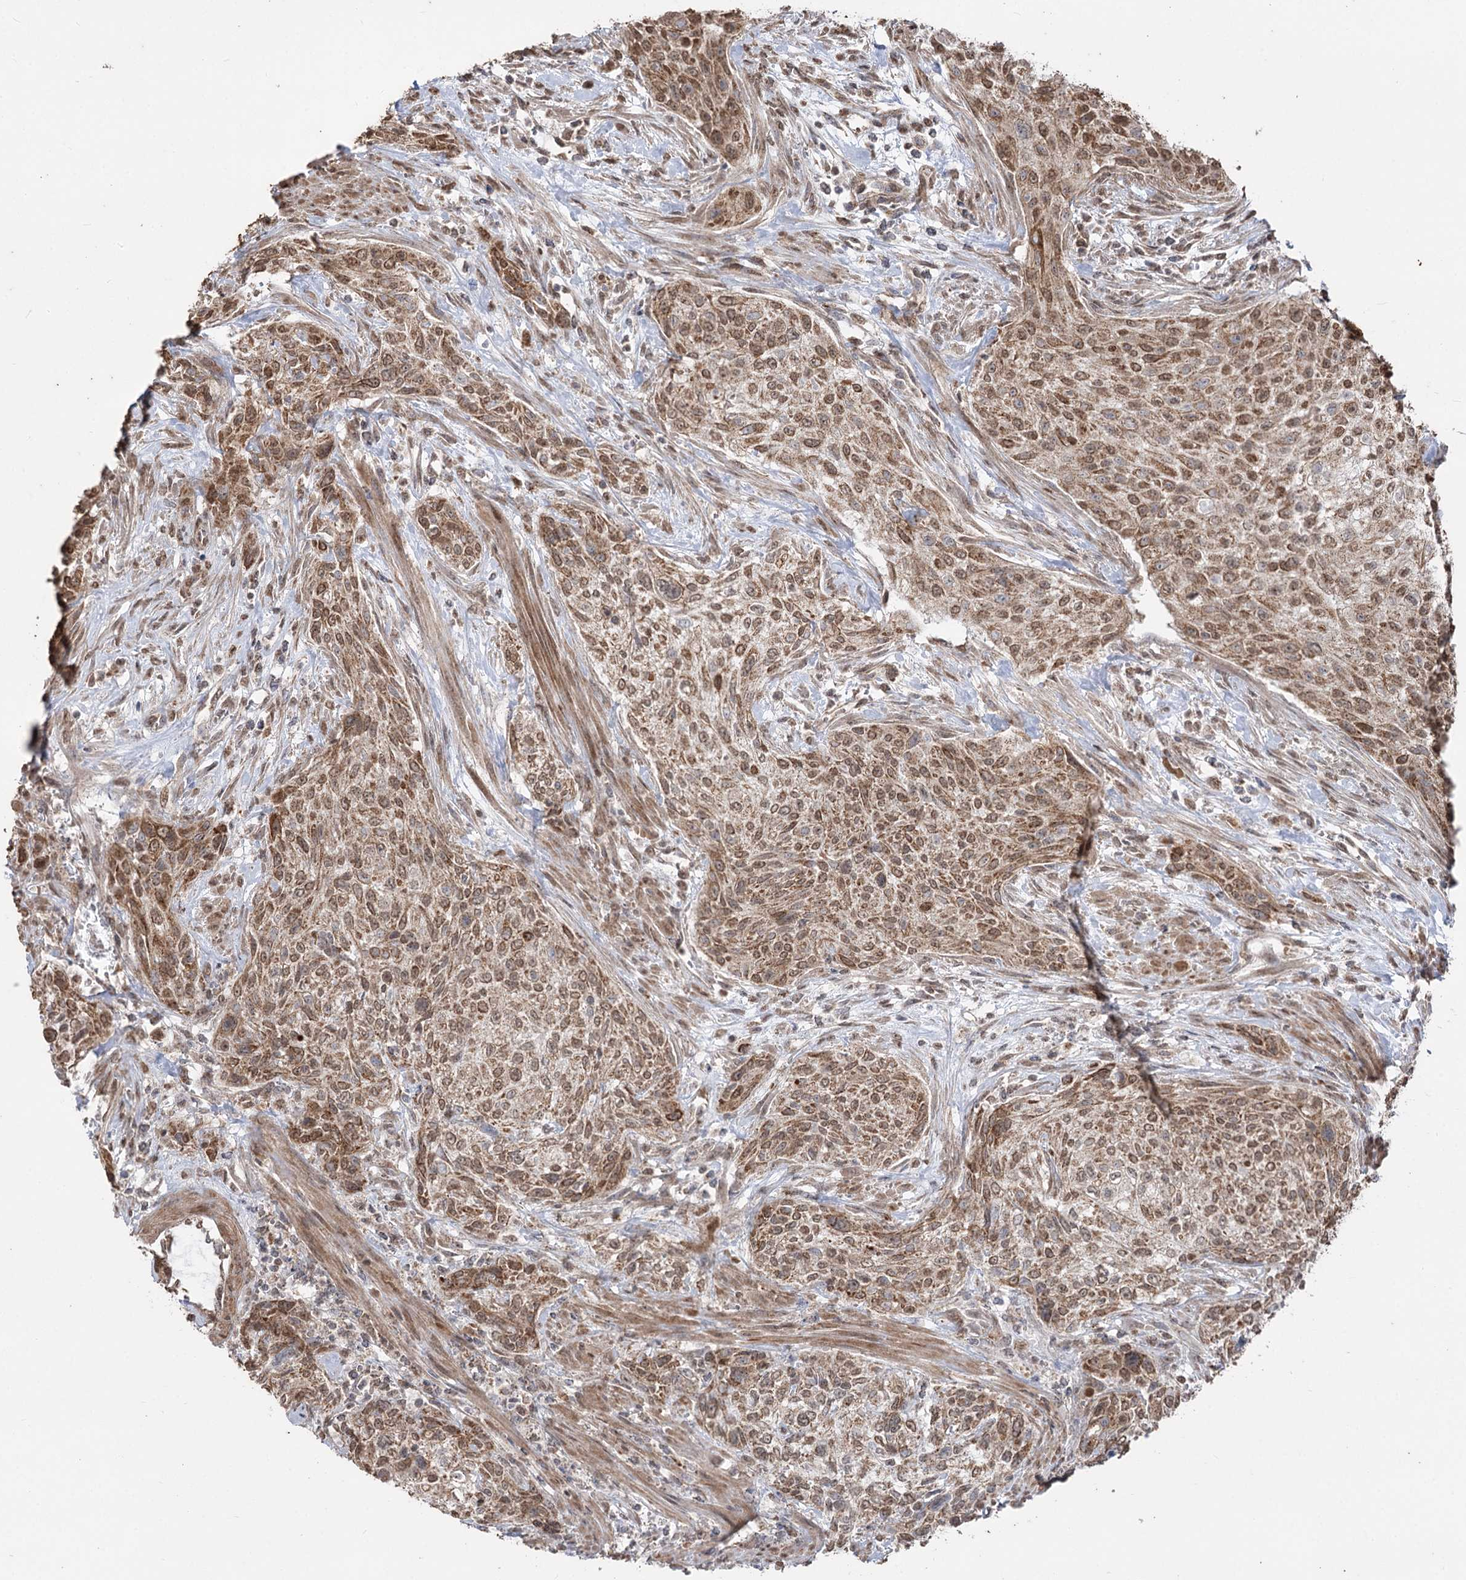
{"staining": {"intensity": "moderate", "quantity": ">75%", "location": "cytoplasmic/membranous"}, "tissue": "urothelial cancer", "cell_type": "Tumor cells", "image_type": "cancer", "snomed": [{"axis": "morphology", "description": "Normal tissue, NOS"}, {"axis": "morphology", "description": "Urothelial carcinoma, NOS"}, {"axis": "topography", "description": "Urinary bladder"}, {"axis": "topography", "description": "Peripheral nerve tissue"}], "caption": "Urothelial cancer stained with DAB immunohistochemistry demonstrates medium levels of moderate cytoplasmic/membranous expression in about >75% of tumor cells. (DAB (3,3'-diaminobenzidine) IHC, brown staining for protein, blue staining for nuclei).", "gene": "ZSCAN23", "patient": {"sex": "male", "age": 35}}